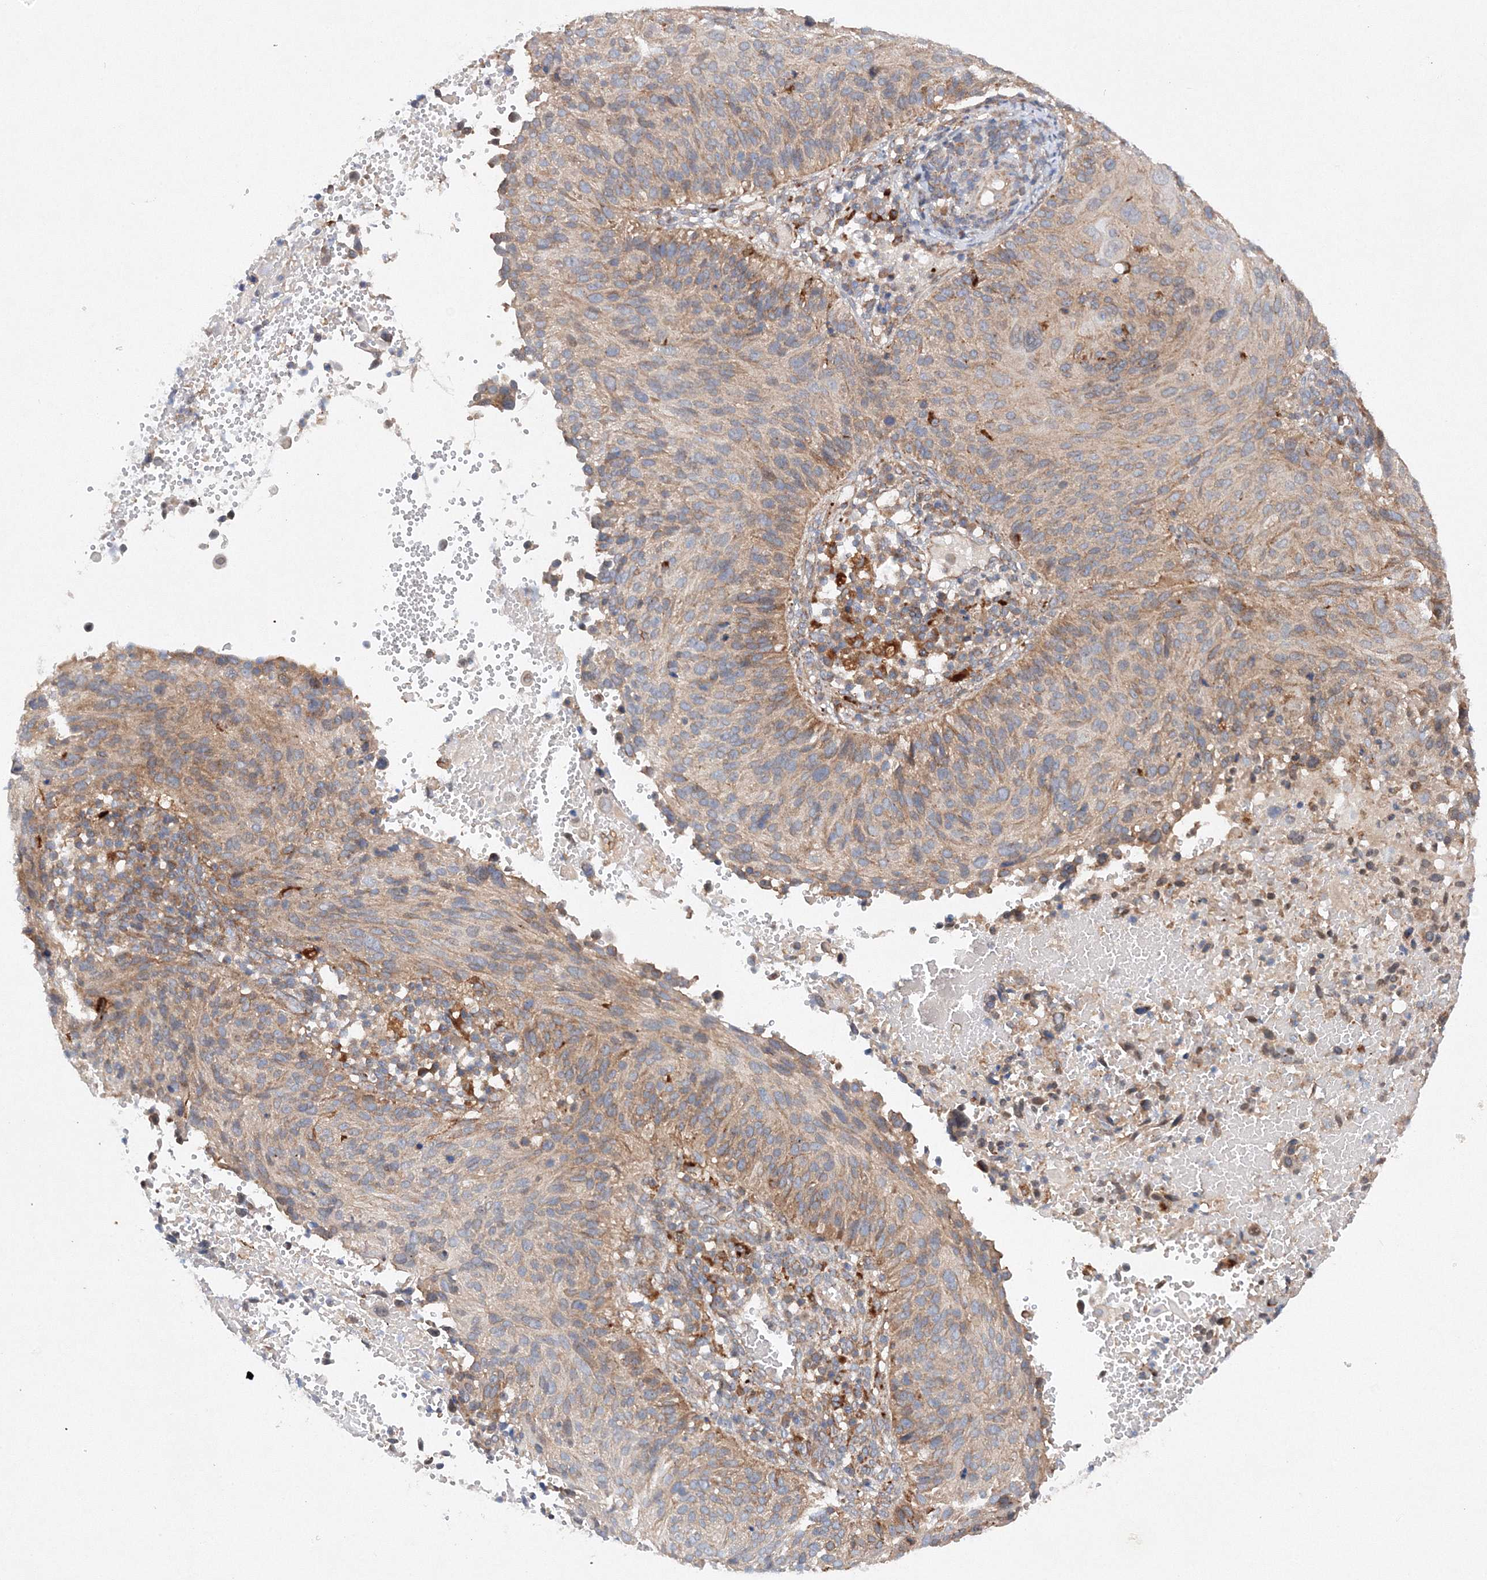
{"staining": {"intensity": "moderate", "quantity": "<25%", "location": "cytoplasmic/membranous"}, "tissue": "cervical cancer", "cell_type": "Tumor cells", "image_type": "cancer", "snomed": [{"axis": "morphology", "description": "Squamous cell carcinoma, NOS"}, {"axis": "topography", "description": "Cervix"}], "caption": "A high-resolution micrograph shows IHC staining of cervical squamous cell carcinoma, which demonstrates moderate cytoplasmic/membranous positivity in approximately <25% of tumor cells.", "gene": "SLC36A1", "patient": {"sex": "female", "age": 74}}